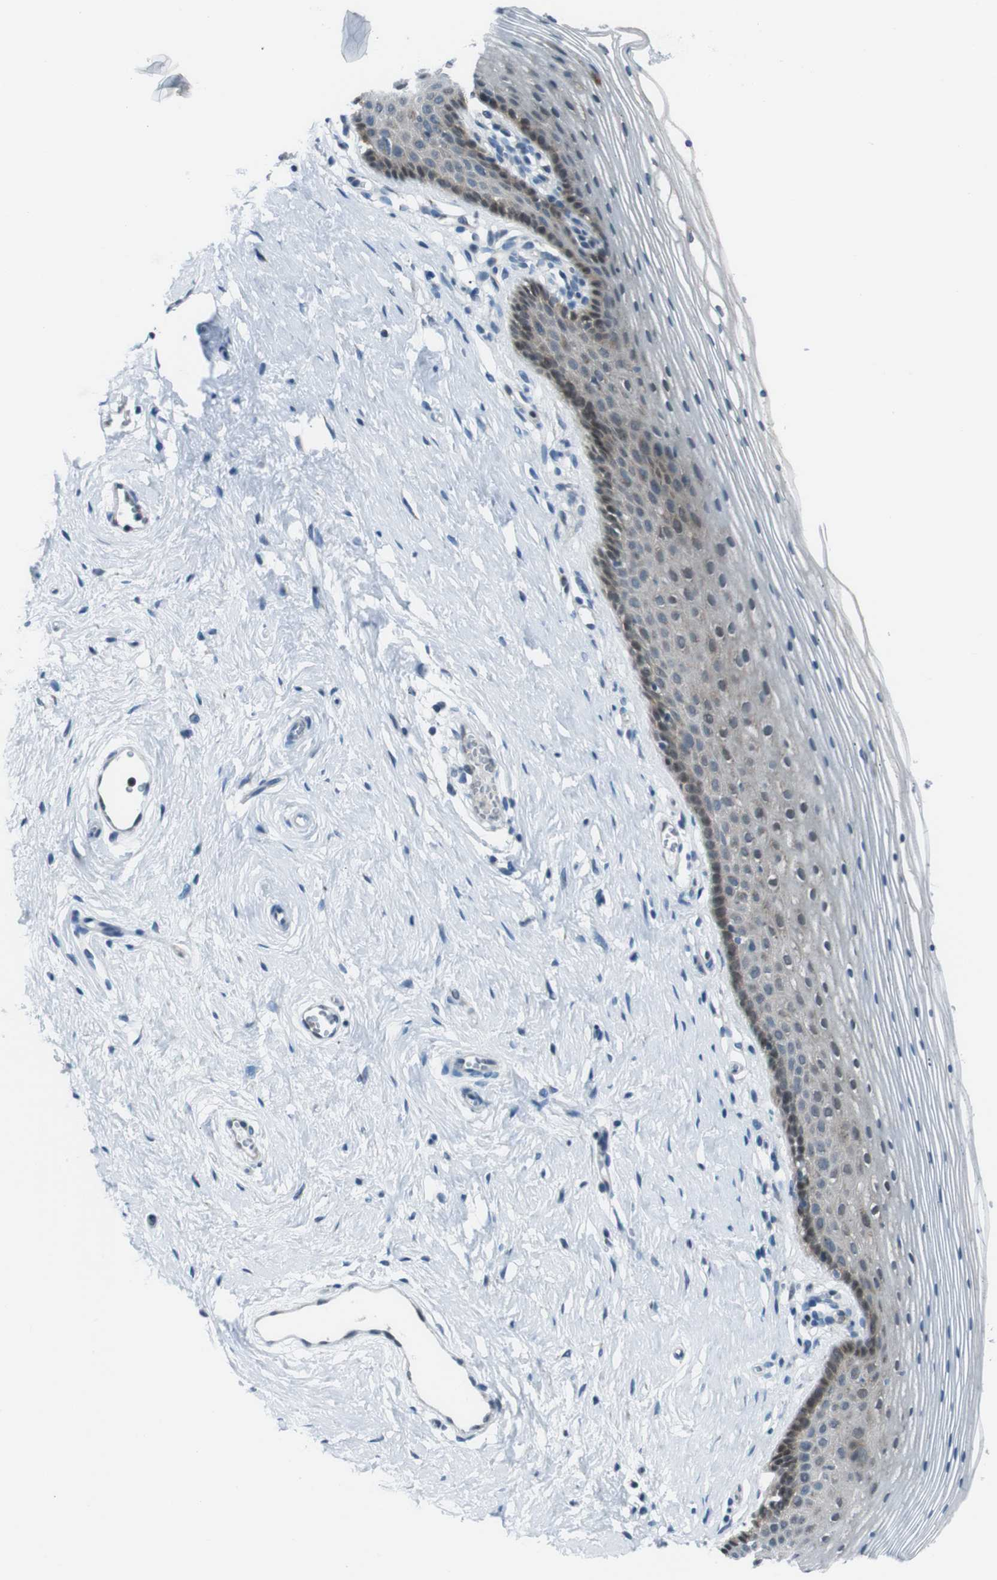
{"staining": {"intensity": "moderate", "quantity": "<25%", "location": "cytoplasmic/membranous"}, "tissue": "vagina", "cell_type": "Squamous epithelial cells", "image_type": "normal", "snomed": [{"axis": "morphology", "description": "Normal tissue, NOS"}, {"axis": "topography", "description": "Vagina"}], "caption": "A brown stain highlights moderate cytoplasmic/membranous staining of a protein in squamous epithelial cells of normal human vagina.", "gene": "LRP5", "patient": {"sex": "female", "age": 32}}